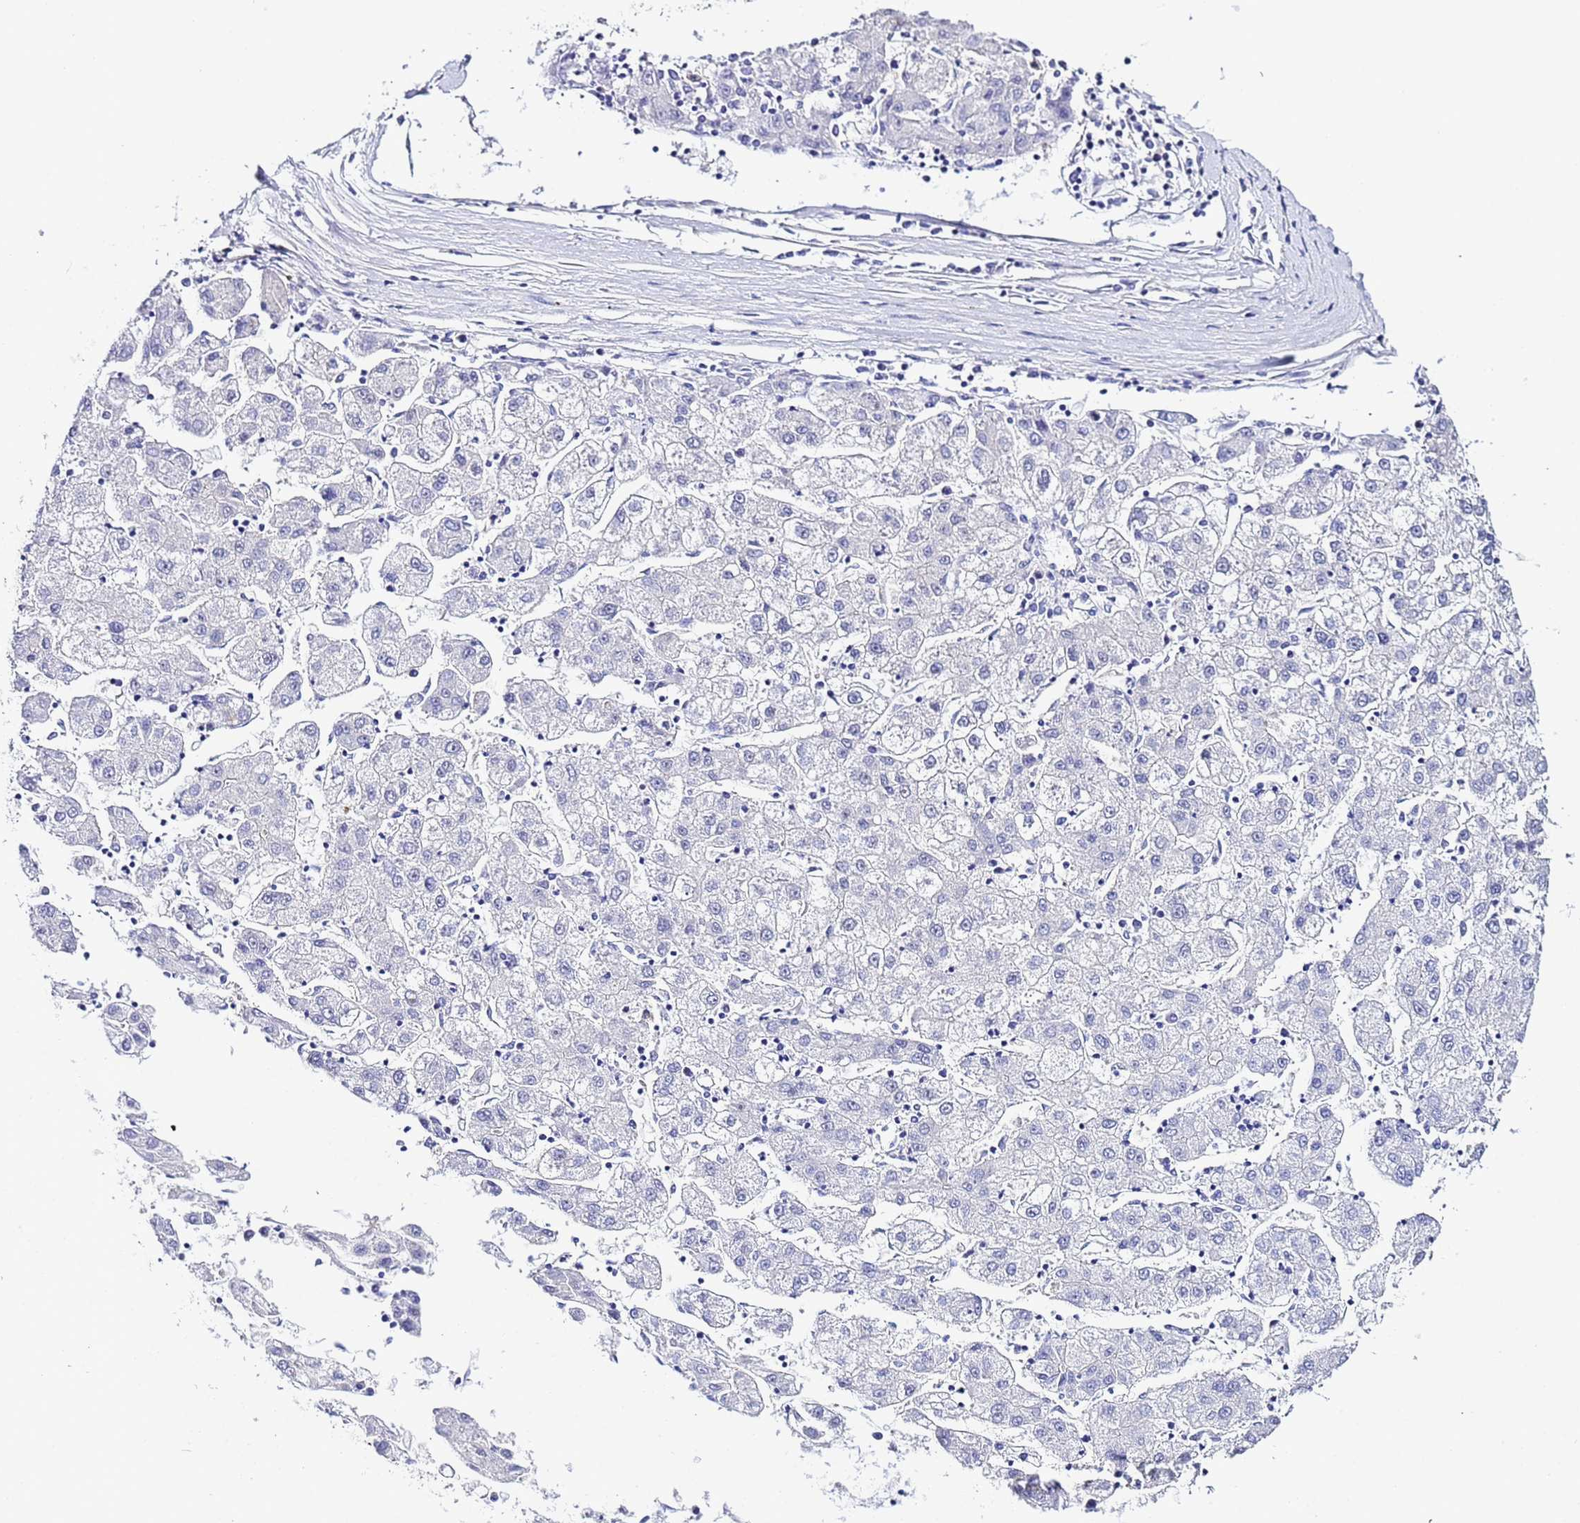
{"staining": {"intensity": "negative", "quantity": "none", "location": "none"}, "tissue": "liver cancer", "cell_type": "Tumor cells", "image_type": "cancer", "snomed": [{"axis": "morphology", "description": "Carcinoma, Hepatocellular, NOS"}, {"axis": "topography", "description": "Liver"}], "caption": "A photomicrograph of human hepatocellular carcinoma (liver) is negative for staining in tumor cells.", "gene": "ACTL6B", "patient": {"sex": "male", "age": 72}}